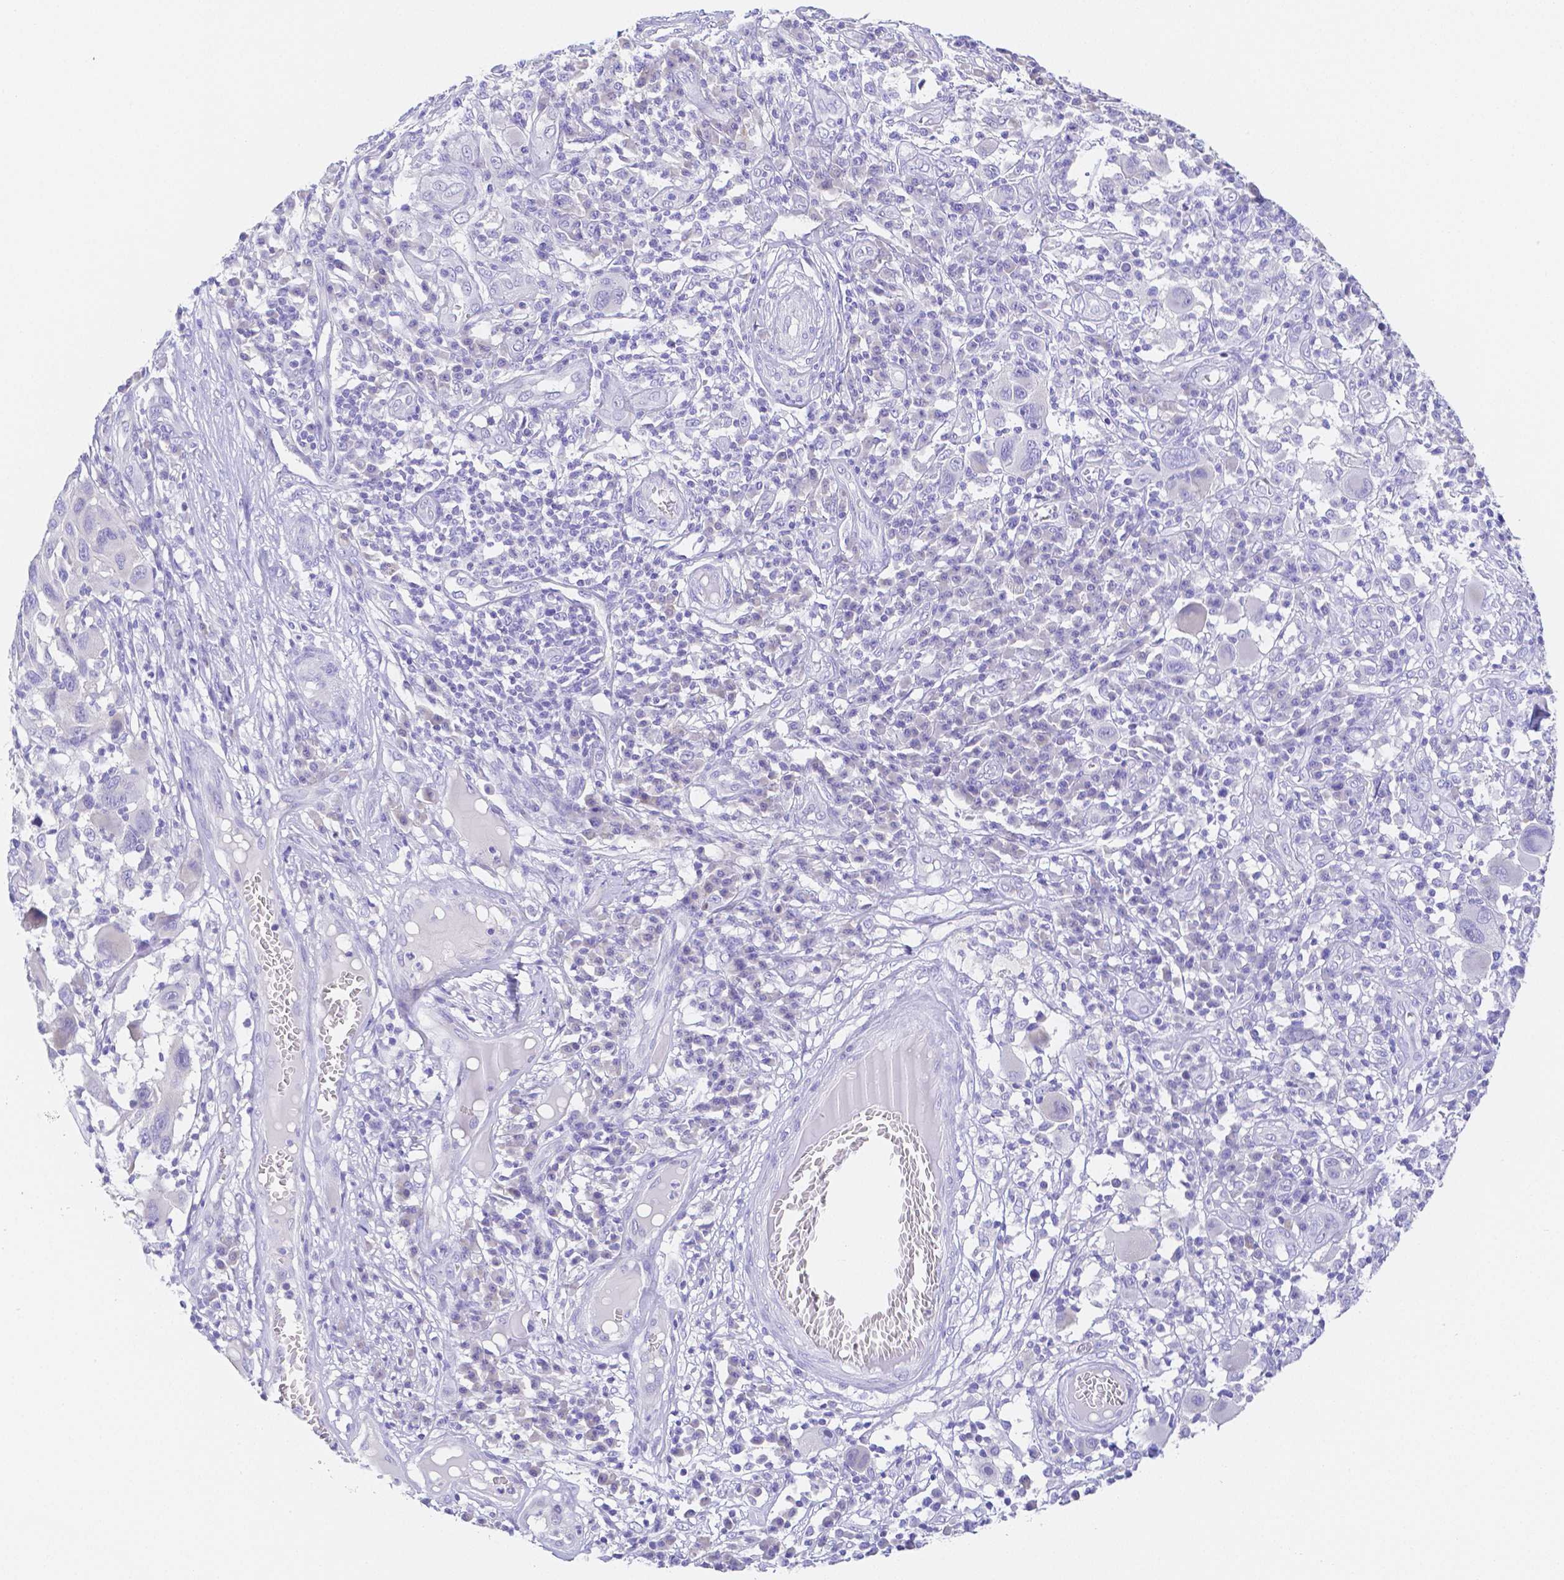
{"staining": {"intensity": "negative", "quantity": "none", "location": "none"}, "tissue": "melanoma", "cell_type": "Tumor cells", "image_type": "cancer", "snomed": [{"axis": "morphology", "description": "Malignant melanoma, NOS"}, {"axis": "topography", "description": "Skin"}], "caption": "DAB immunohistochemical staining of malignant melanoma shows no significant positivity in tumor cells.", "gene": "ZG16B", "patient": {"sex": "male", "age": 53}}